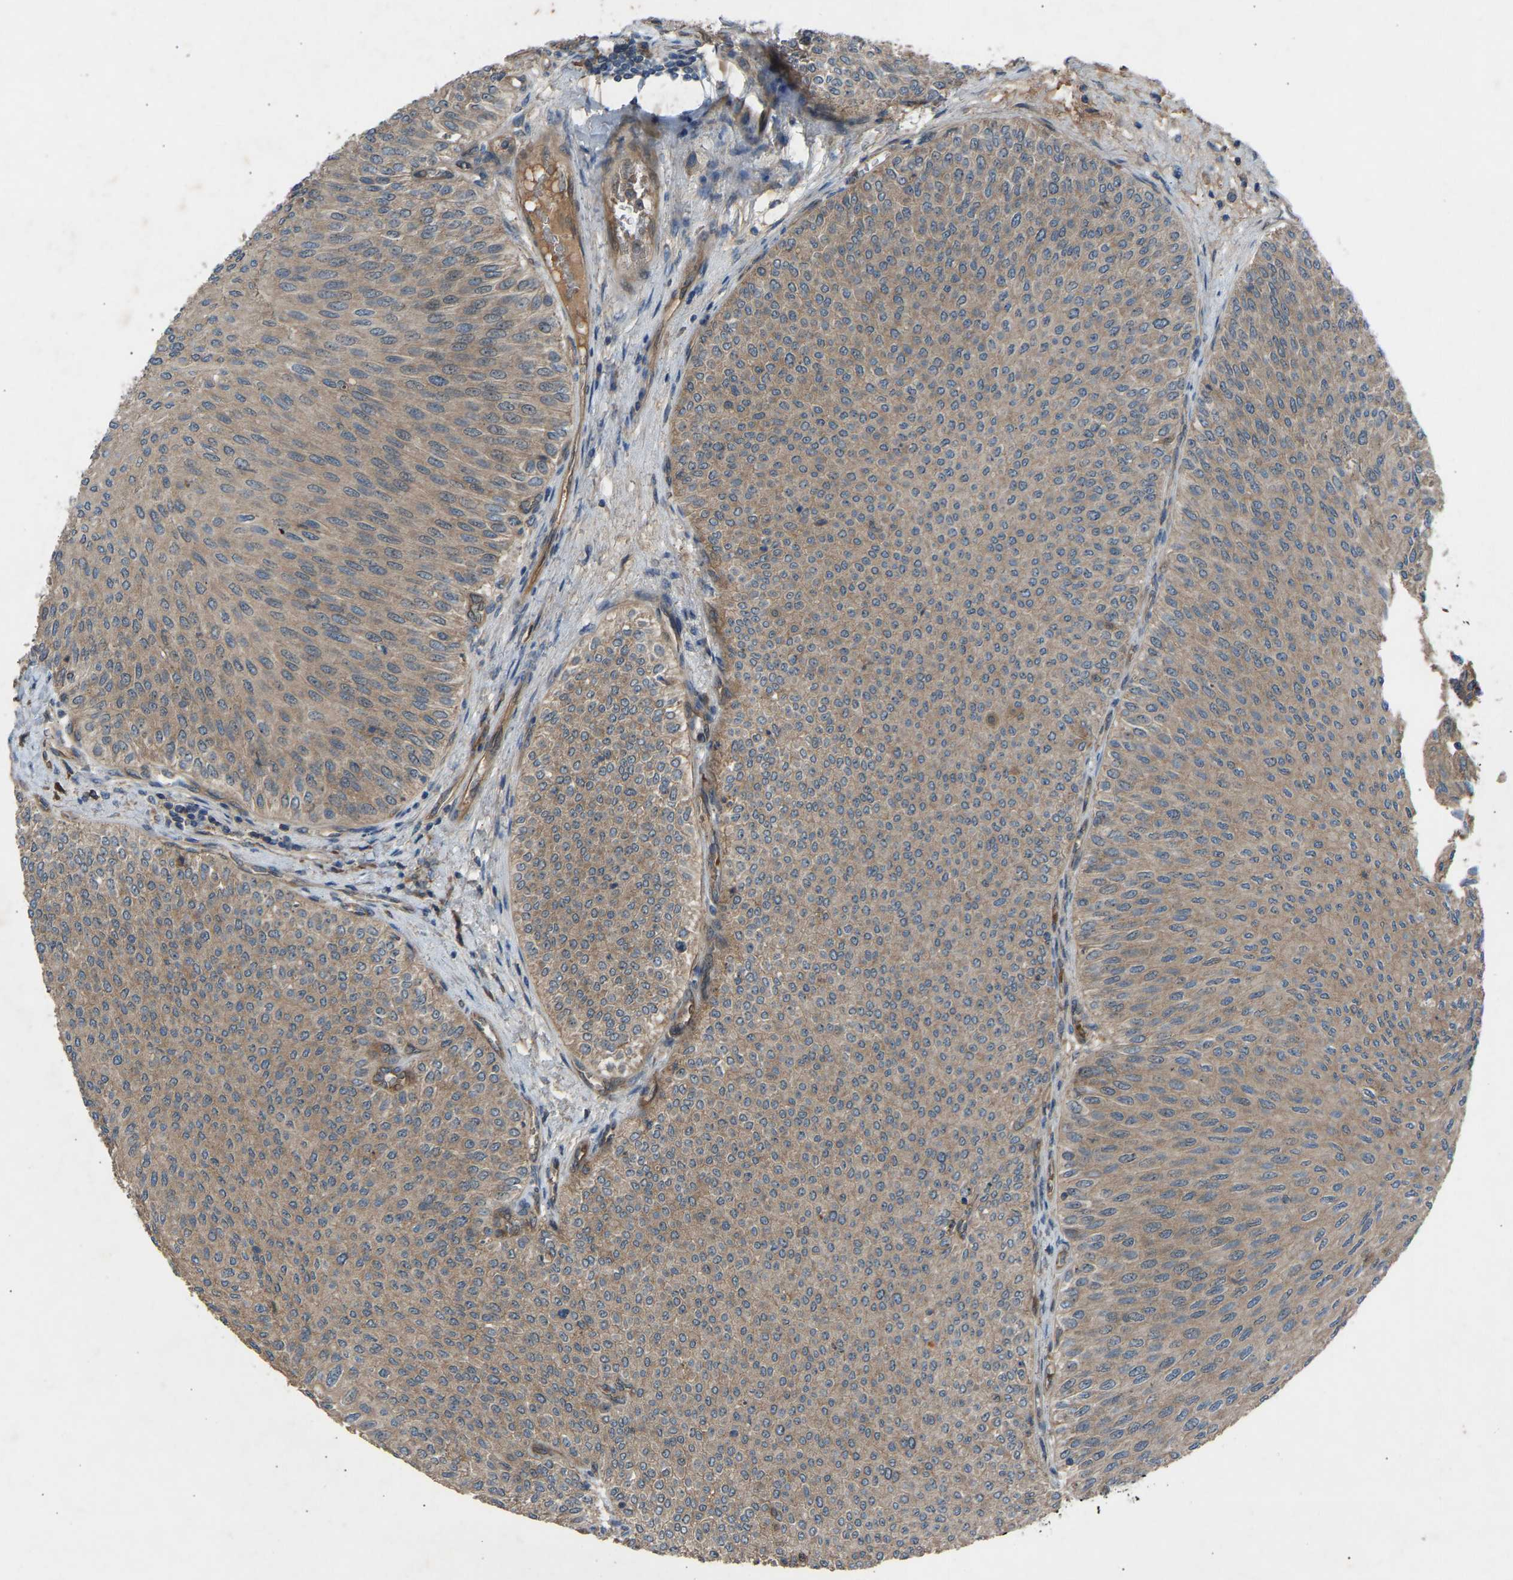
{"staining": {"intensity": "weak", "quantity": ">75%", "location": "cytoplasmic/membranous"}, "tissue": "urothelial cancer", "cell_type": "Tumor cells", "image_type": "cancer", "snomed": [{"axis": "morphology", "description": "Urothelial carcinoma, Low grade"}, {"axis": "topography", "description": "Urinary bladder"}], "caption": "This image demonstrates immunohistochemistry staining of human urothelial carcinoma (low-grade), with low weak cytoplasmic/membranous staining in about >75% of tumor cells.", "gene": "GAS2L1", "patient": {"sex": "male", "age": 78}}